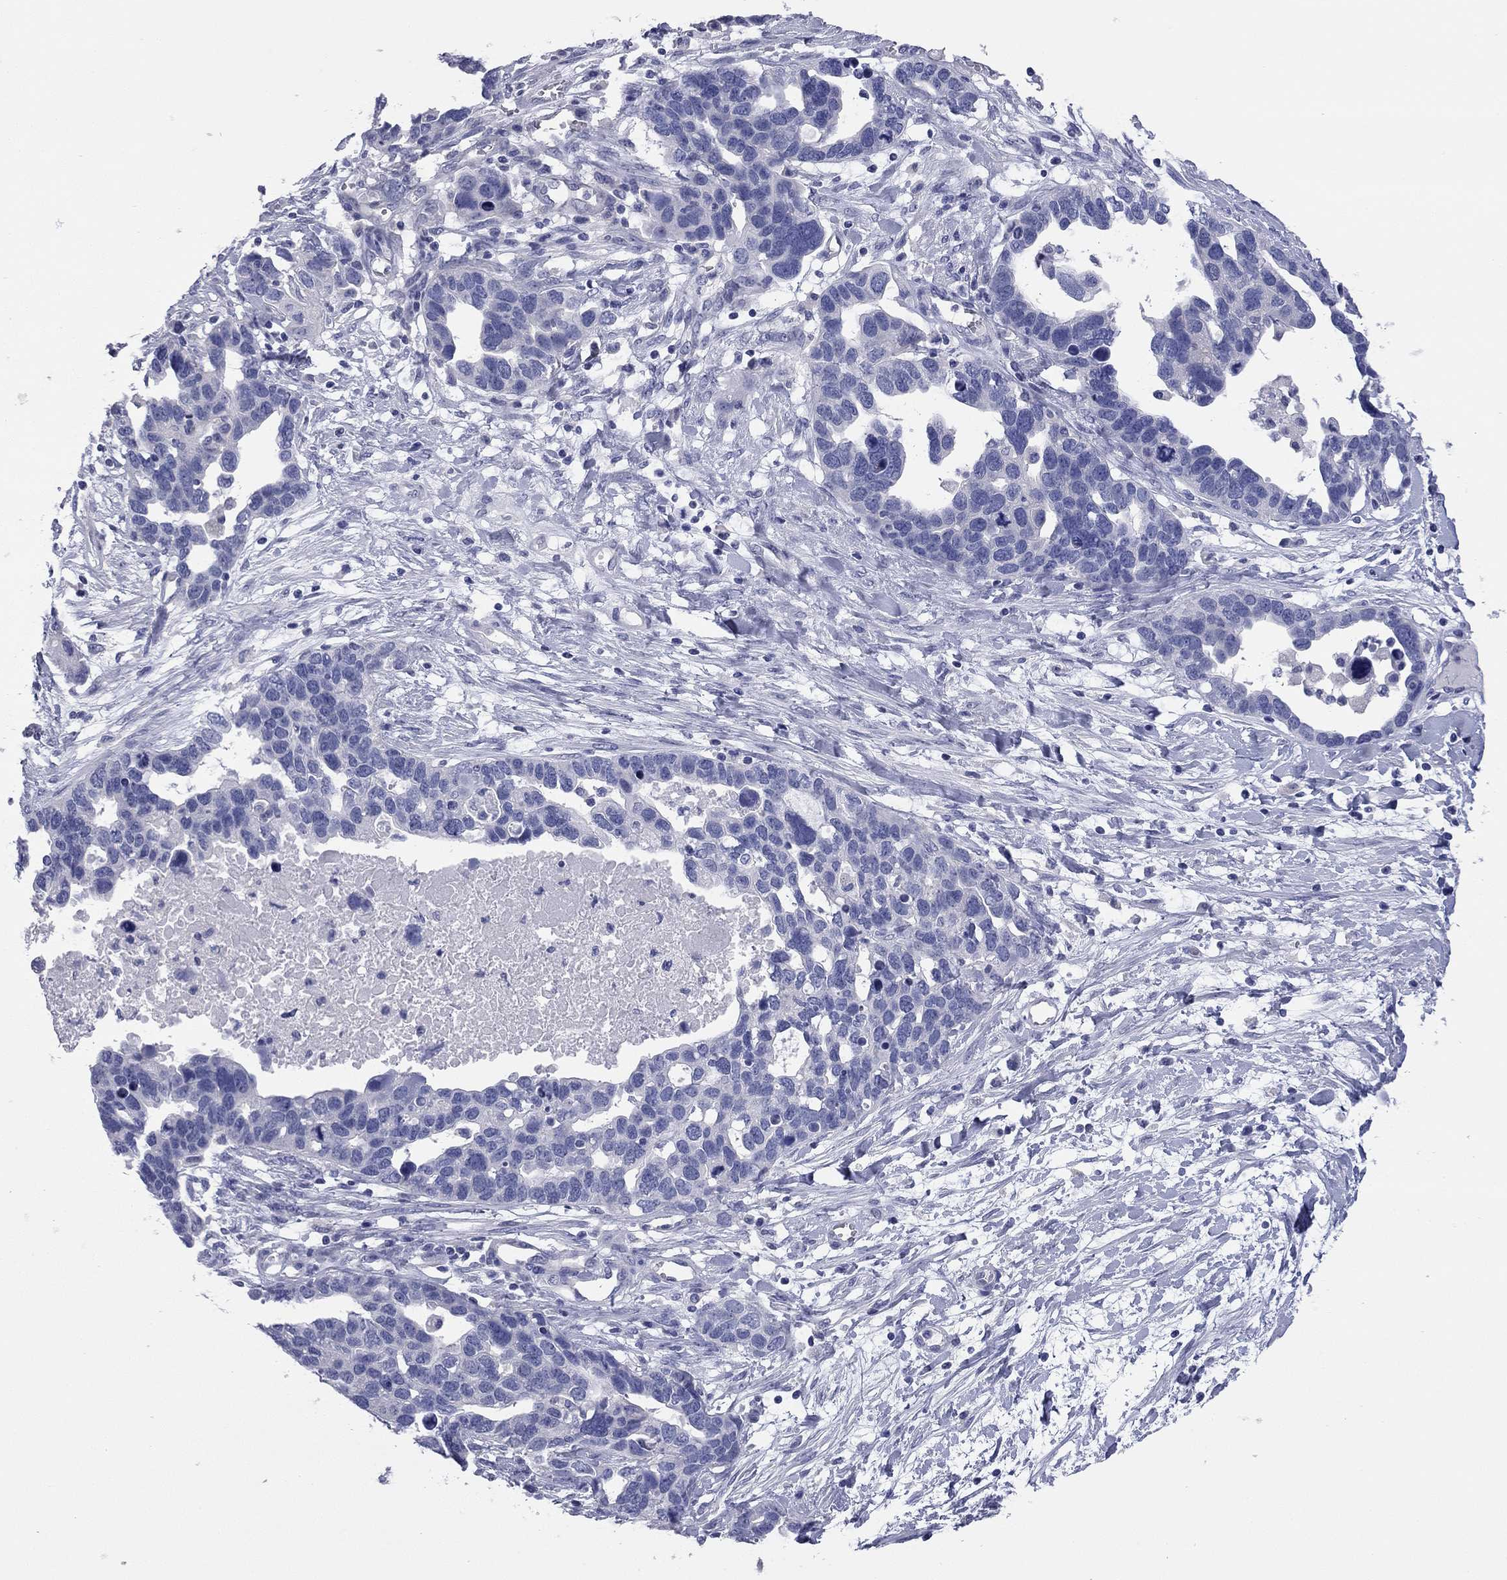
{"staining": {"intensity": "negative", "quantity": "none", "location": "none"}, "tissue": "ovarian cancer", "cell_type": "Tumor cells", "image_type": "cancer", "snomed": [{"axis": "morphology", "description": "Cystadenocarcinoma, serous, NOS"}, {"axis": "topography", "description": "Ovary"}], "caption": "The histopathology image displays no significant positivity in tumor cells of ovarian cancer. (Brightfield microscopy of DAB (3,3'-diaminobenzidine) immunohistochemistry (IHC) at high magnification).", "gene": "TMEM221", "patient": {"sex": "female", "age": 54}}